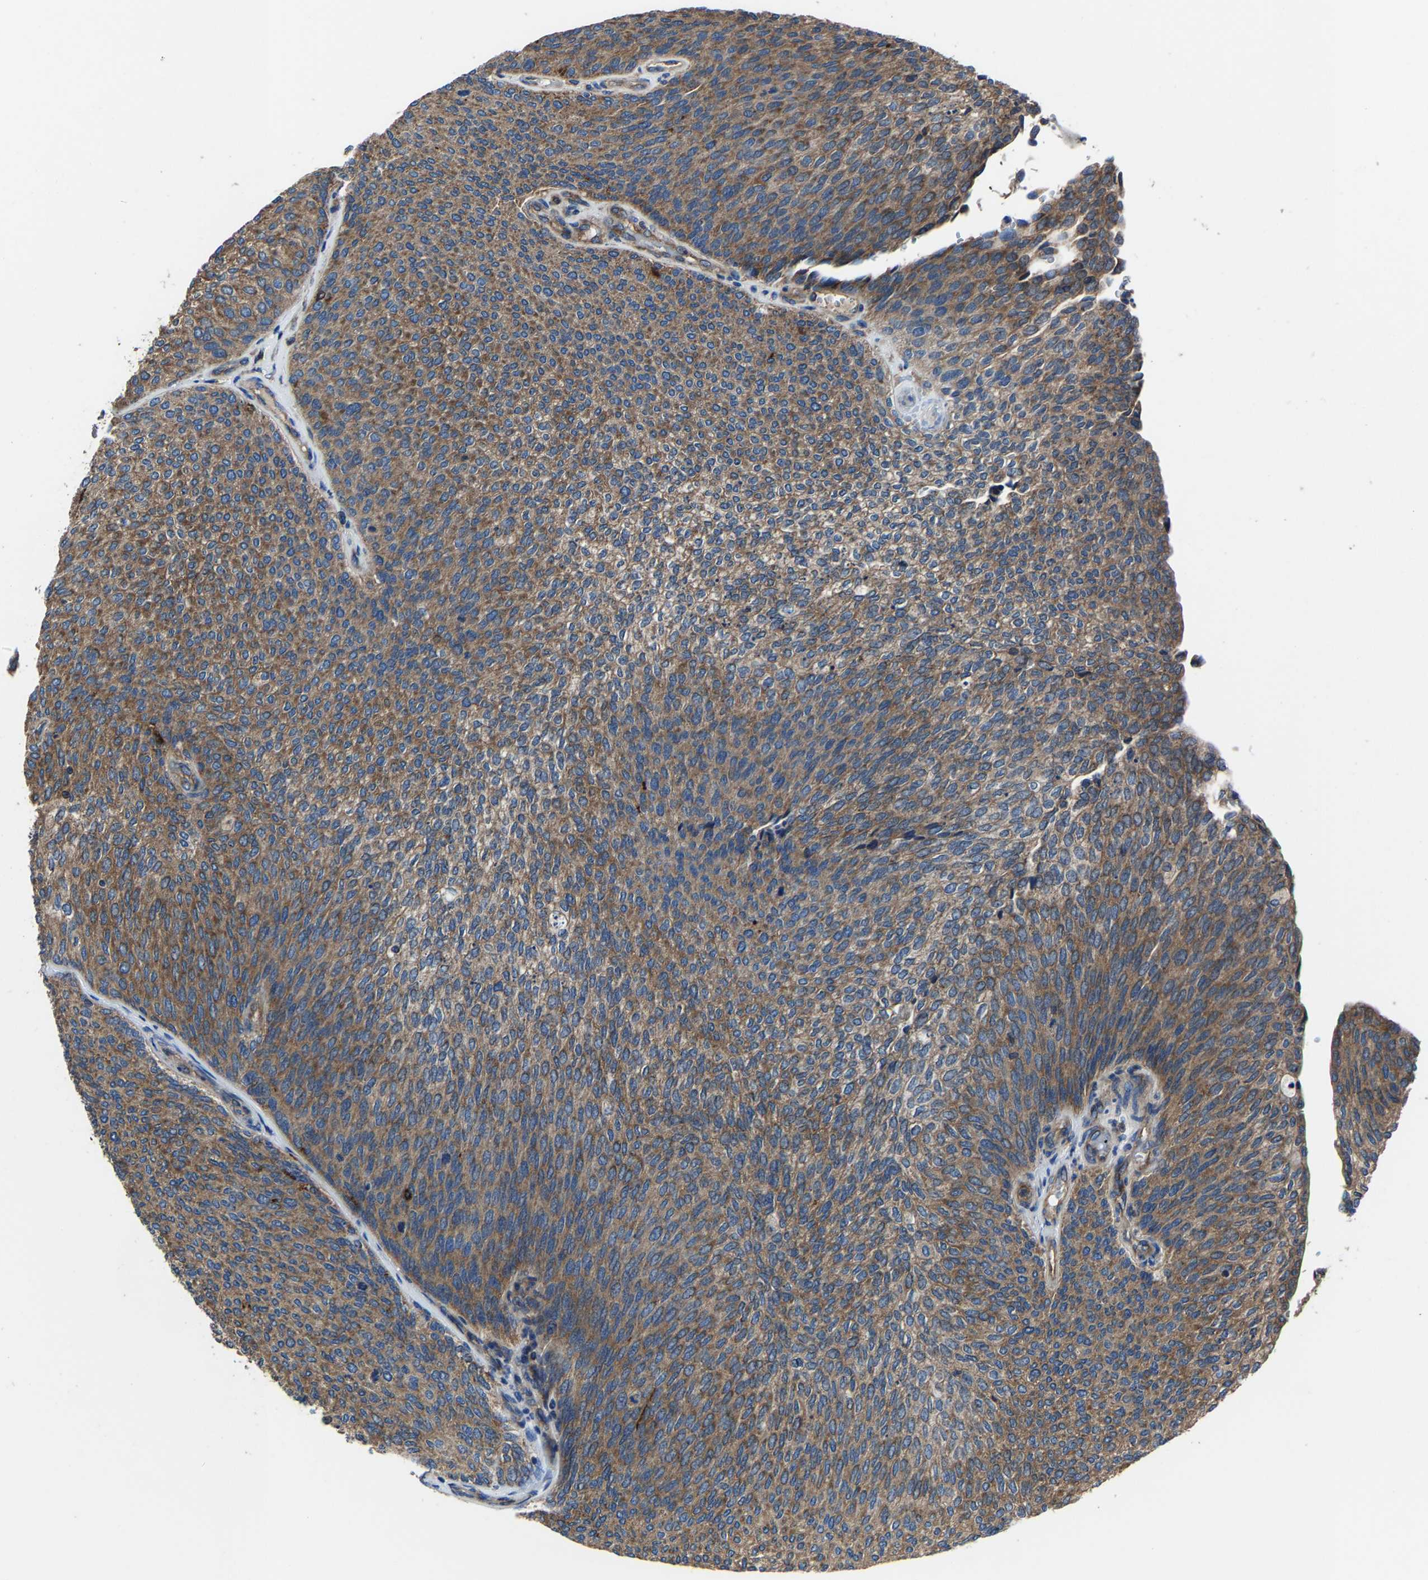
{"staining": {"intensity": "moderate", "quantity": ">75%", "location": "cytoplasmic/membranous"}, "tissue": "urothelial cancer", "cell_type": "Tumor cells", "image_type": "cancer", "snomed": [{"axis": "morphology", "description": "Urothelial carcinoma, Low grade"}, {"axis": "topography", "description": "Urinary bladder"}], "caption": "Low-grade urothelial carcinoma stained for a protein exhibits moderate cytoplasmic/membranous positivity in tumor cells.", "gene": "KIAA1958", "patient": {"sex": "female", "age": 79}}